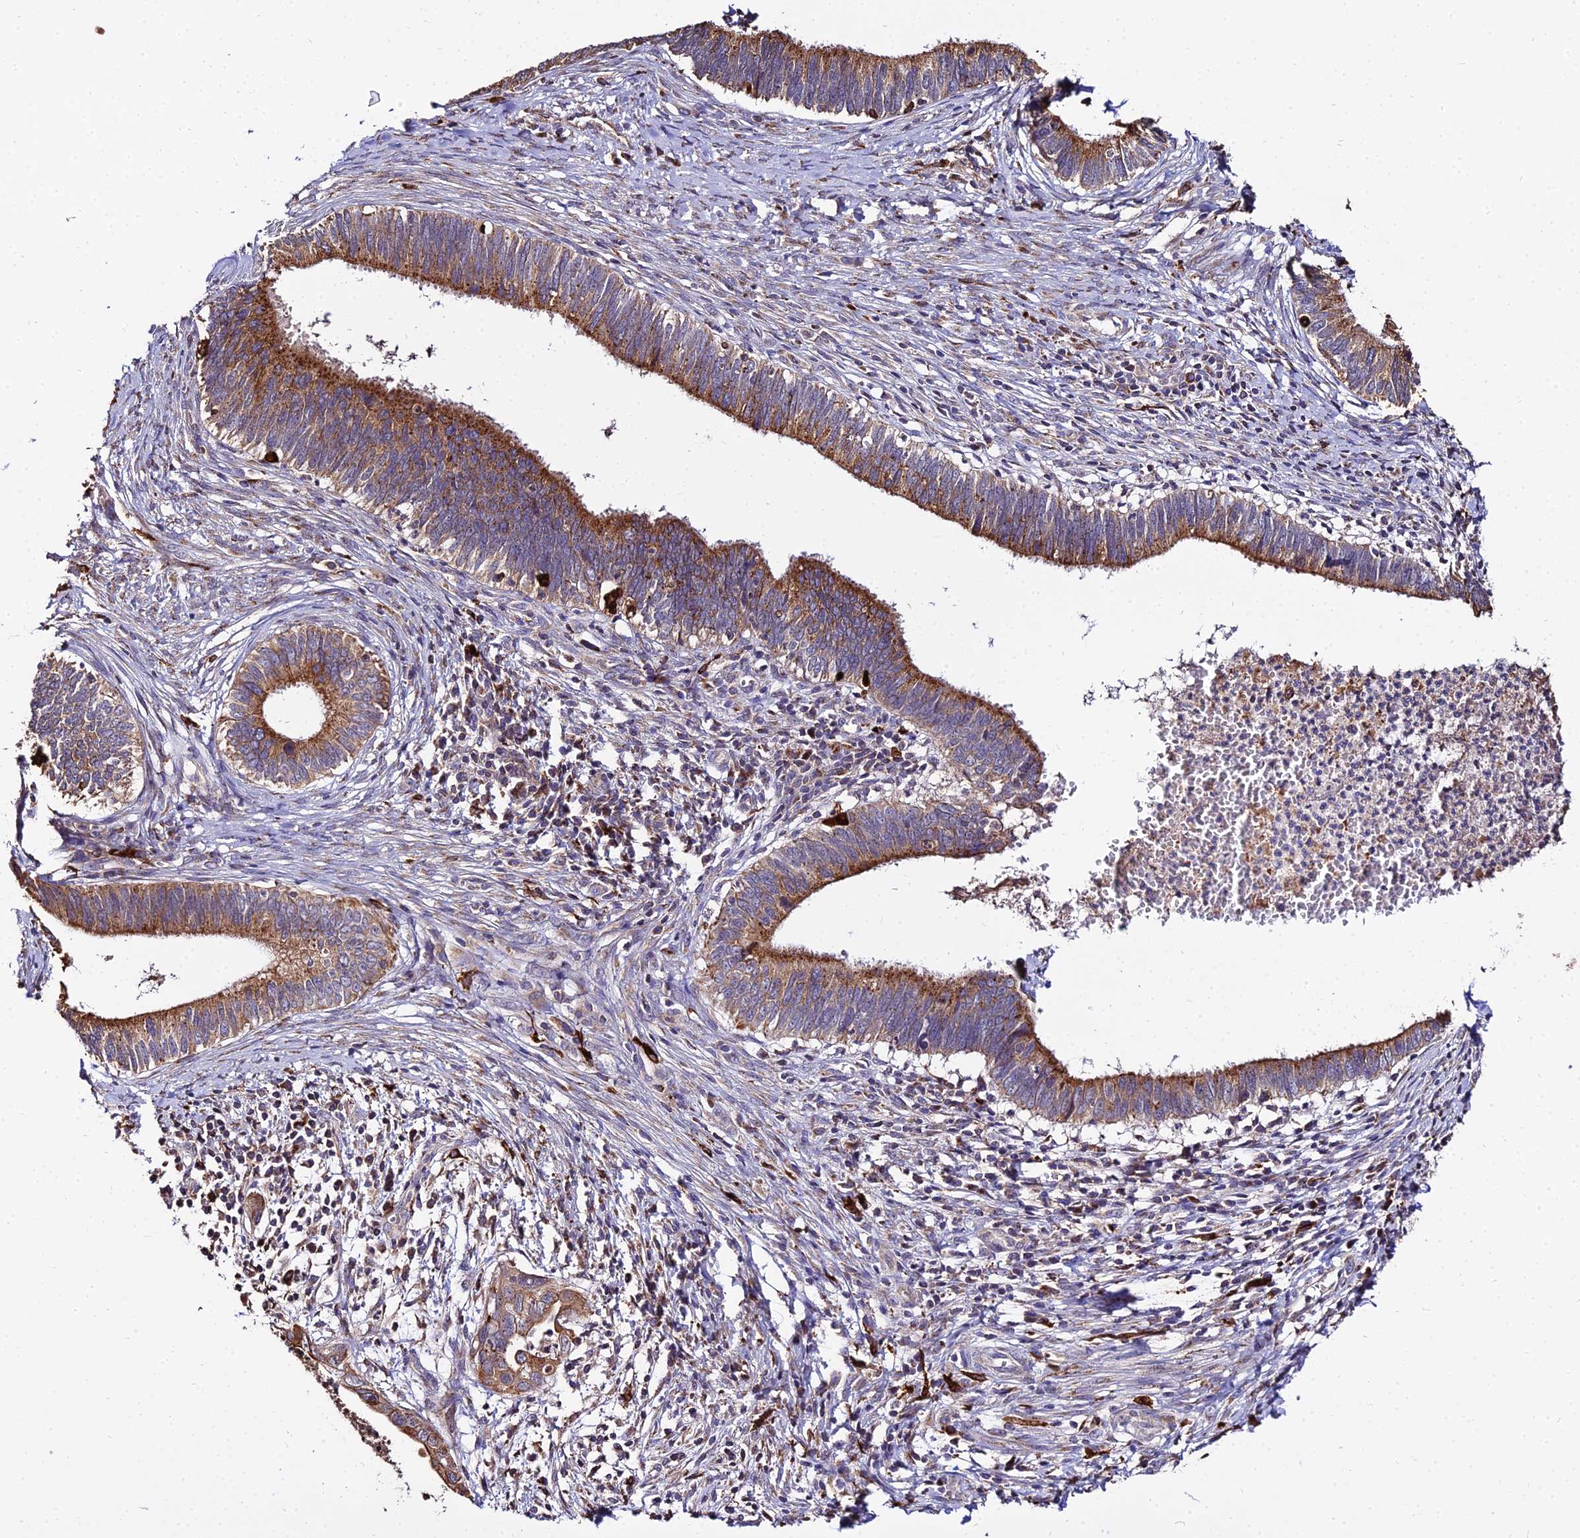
{"staining": {"intensity": "strong", "quantity": "25%-75%", "location": "cytoplasmic/membranous"}, "tissue": "cervical cancer", "cell_type": "Tumor cells", "image_type": "cancer", "snomed": [{"axis": "morphology", "description": "Adenocarcinoma, NOS"}, {"axis": "topography", "description": "Cervix"}], "caption": "Human cervical cancer (adenocarcinoma) stained with a brown dye demonstrates strong cytoplasmic/membranous positive expression in about 25%-75% of tumor cells.", "gene": "PEX19", "patient": {"sex": "female", "age": 42}}